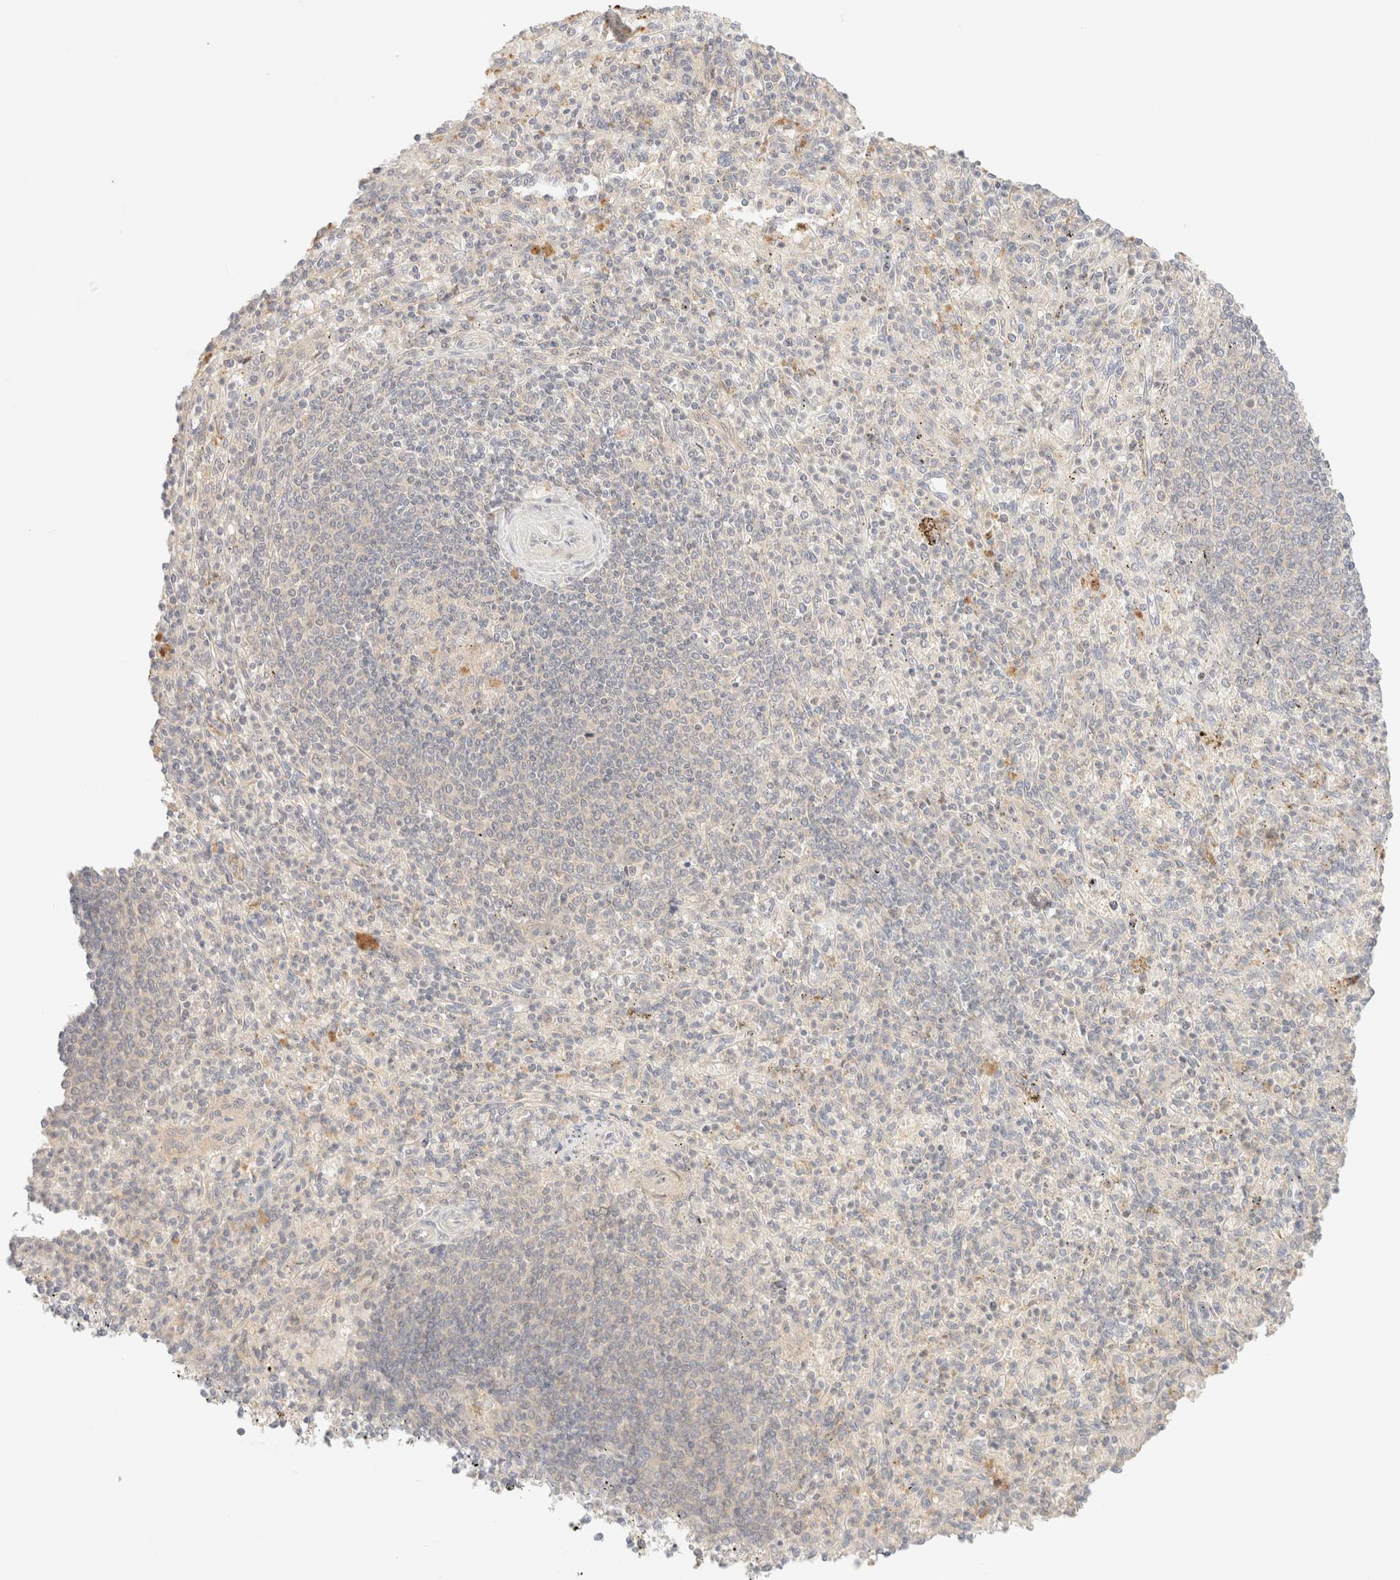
{"staining": {"intensity": "negative", "quantity": "none", "location": "none"}, "tissue": "spleen", "cell_type": "Cells in red pulp", "image_type": "normal", "snomed": [{"axis": "morphology", "description": "Normal tissue, NOS"}, {"axis": "topography", "description": "Spleen"}], "caption": "Benign spleen was stained to show a protein in brown. There is no significant positivity in cells in red pulp. The staining was performed using DAB to visualize the protein expression in brown, while the nuclei were stained in blue with hematoxylin (Magnification: 20x).", "gene": "SARM1", "patient": {"sex": "male", "age": 72}}